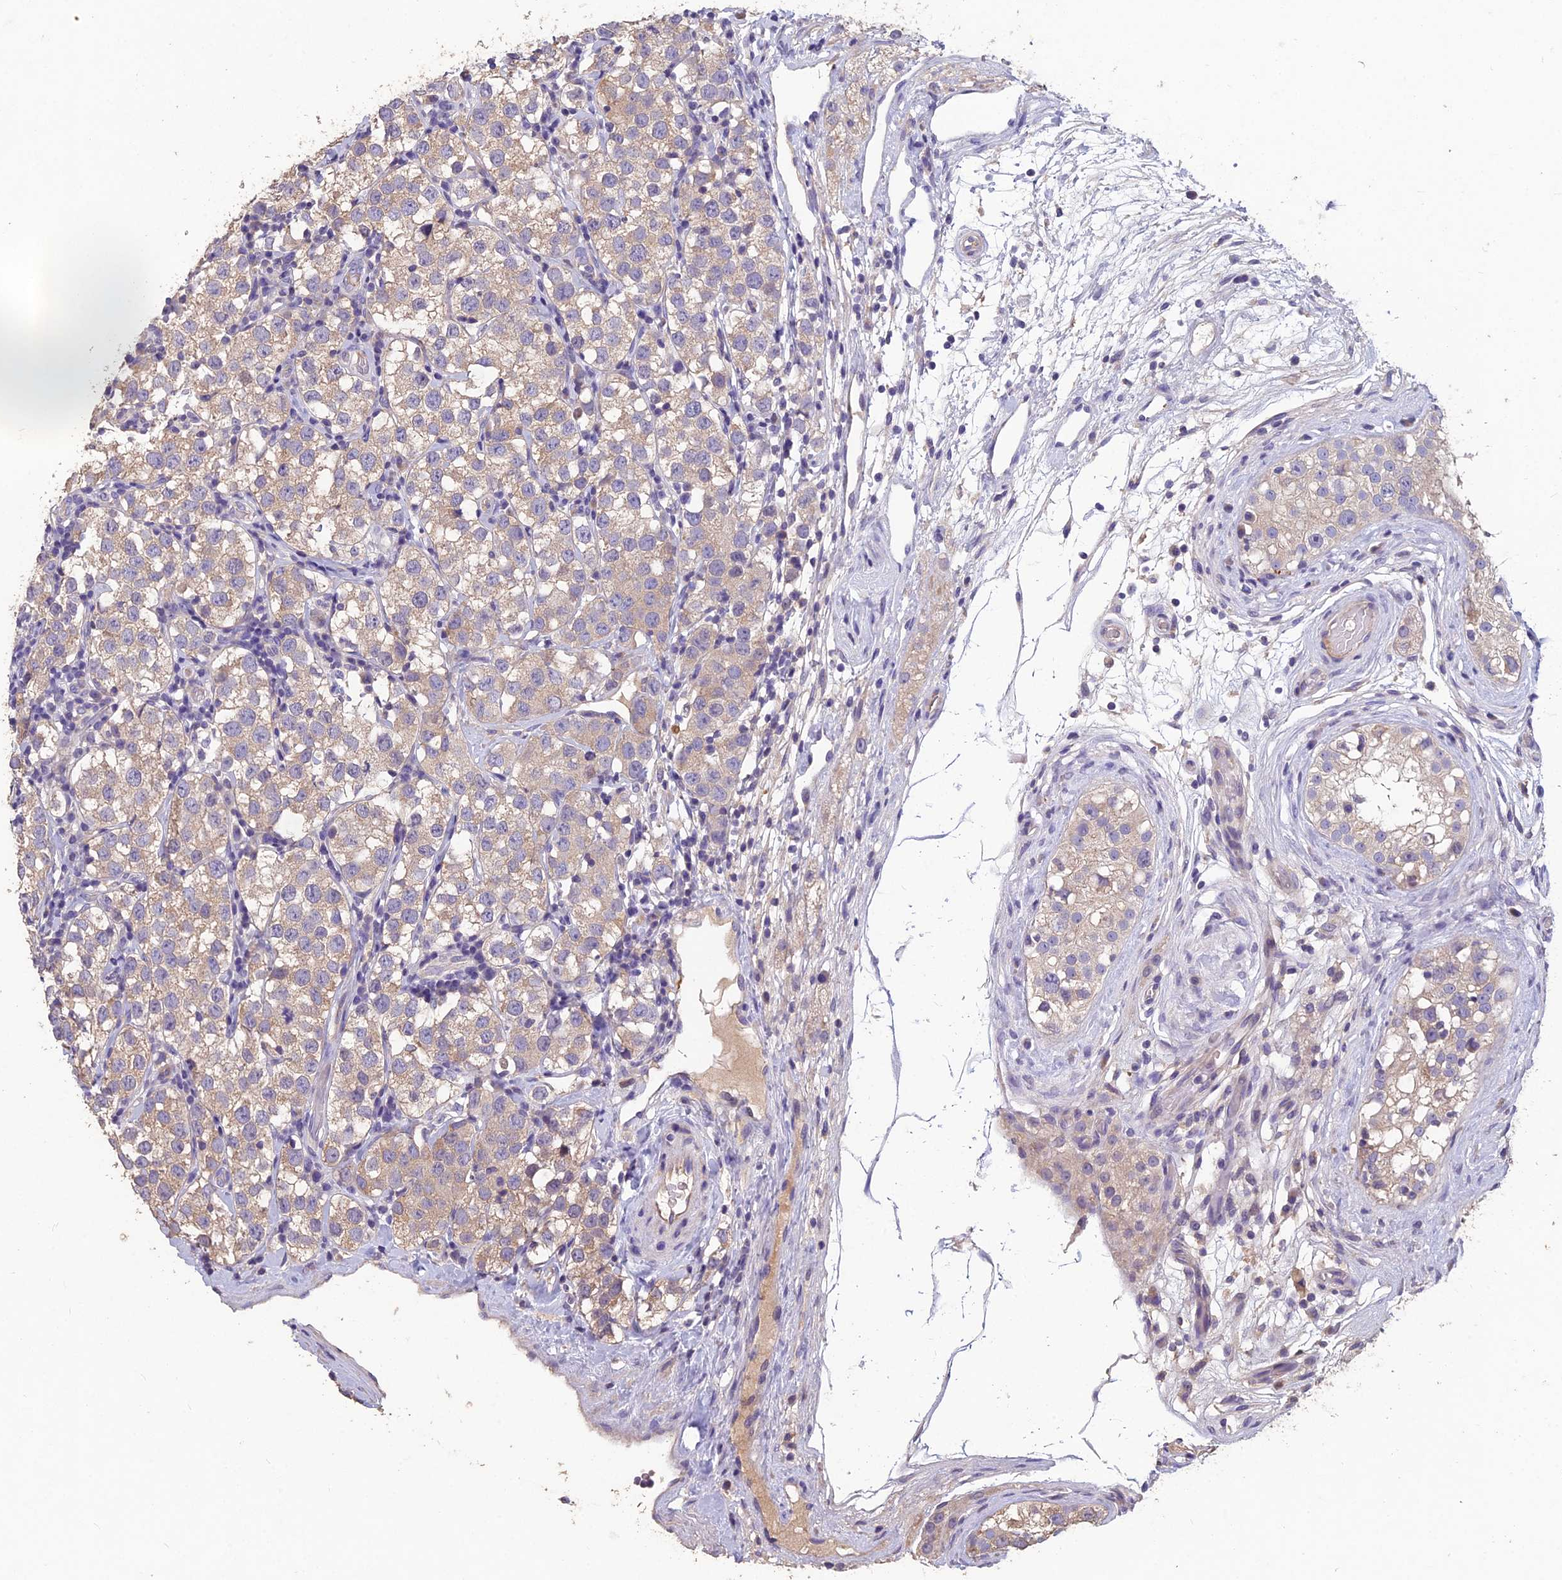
{"staining": {"intensity": "weak", "quantity": ">75%", "location": "cytoplasmic/membranous"}, "tissue": "testis cancer", "cell_type": "Tumor cells", "image_type": "cancer", "snomed": [{"axis": "morphology", "description": "Seminoma, NOS"}, {"axis": "topography", "description": "Testis"}], "caption": "Testis seminoma stained with immunohistochemistry (IHC) shows weak cytoplasmic/membranous positivity in about >75% of tumor cells.", "gene": "CEACAM16", "patient": {"sex": "male", "age": 34}}